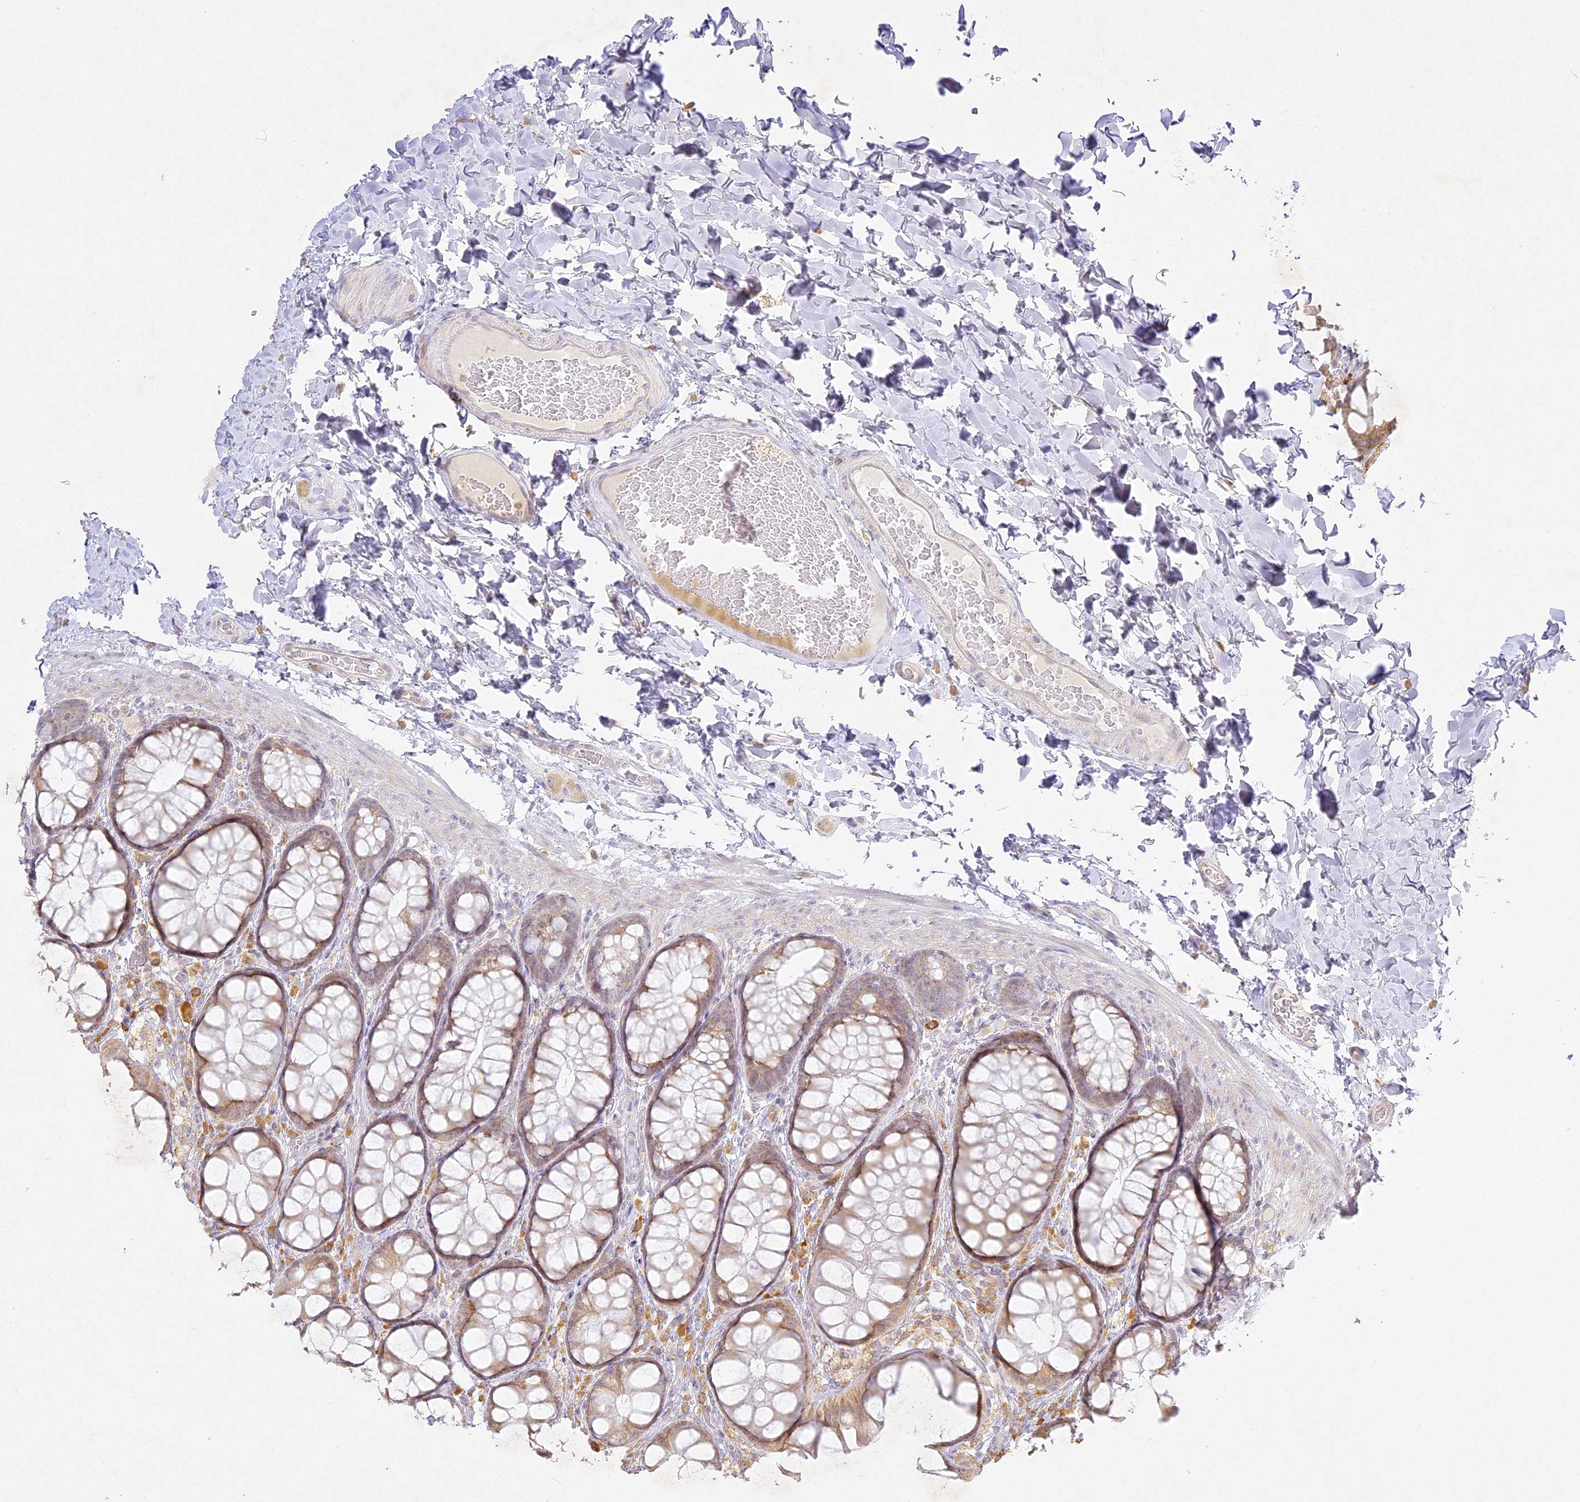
{"staining": {"intensity": "weak", "quantity": "25%-75%", "location": "cytoplasmic/membranous"}, "tissue": "colon", "cell_type": "Endothelial cells", "image_type": "normal", "snomed": [{"axis": "morphology", "description": "Normal tissue, NOS"}, {"axis": "topography", "description": "Colon"}], "caption": "IHC of normal human colon reveals low levels of weak cytoplasmic/membranous staining in approximately 25%-75% of endothelial cells.", "gene": "SLC30A5", "patient": {"sex": "male", "age": 47}}